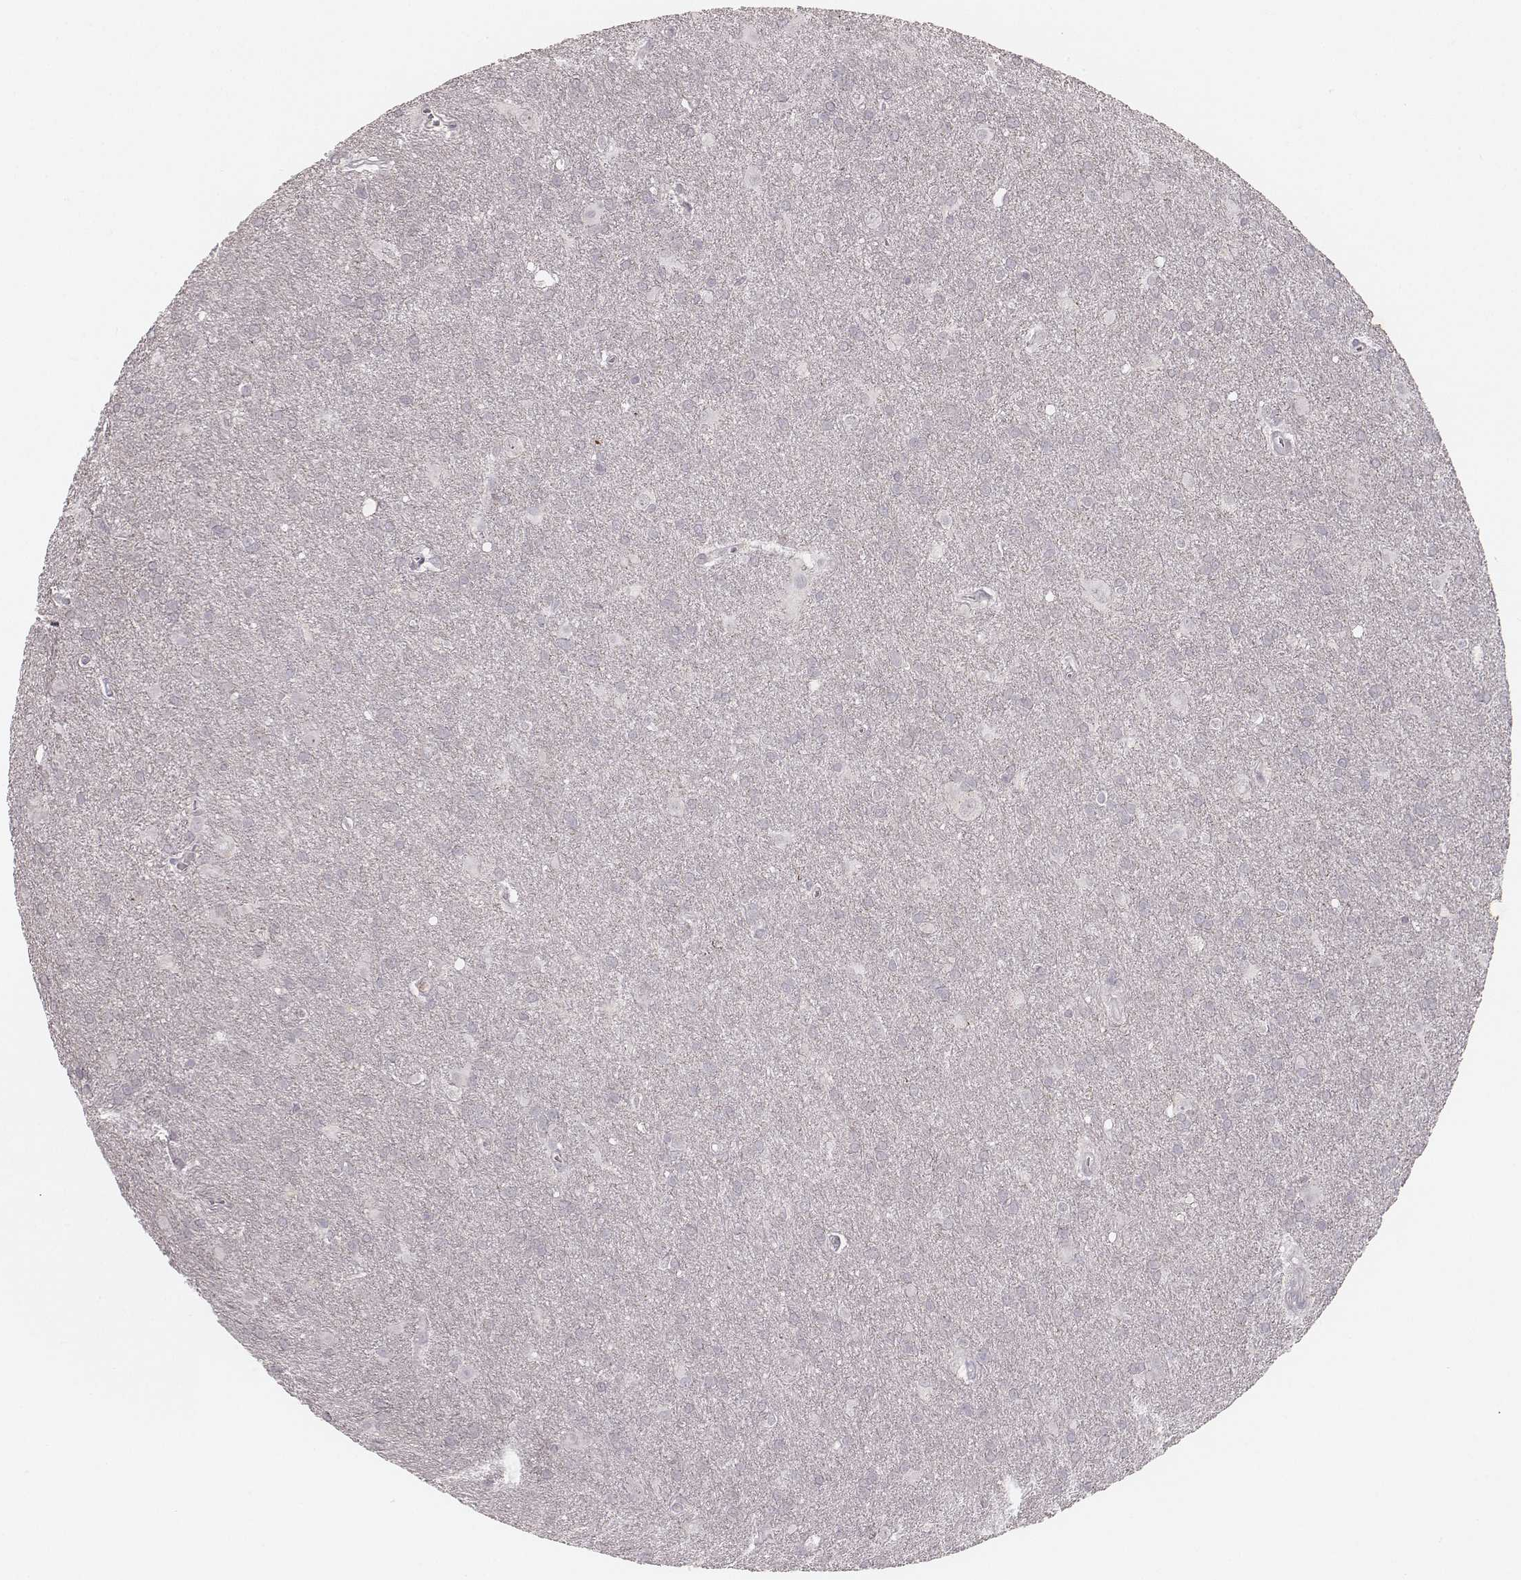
{"staining": {"intensity": "negative", "quantity": "none", "location": "none"}, "tissue": "glioma", "cell_type": "Tumor cells", "image_type": "cancer", "snomed": [{"axis": "morphology", "description": "Glioma, malignant, Low grade"}, {"axis": "topography", "description": "Brain"}], "caption": "A high-resolution photomicrograph shows IHC staining of glioma, which exhibits no significant staining in tumor cells.", "gene": "MADCAM1", "patient": {"sex": "male", "age": 58}}